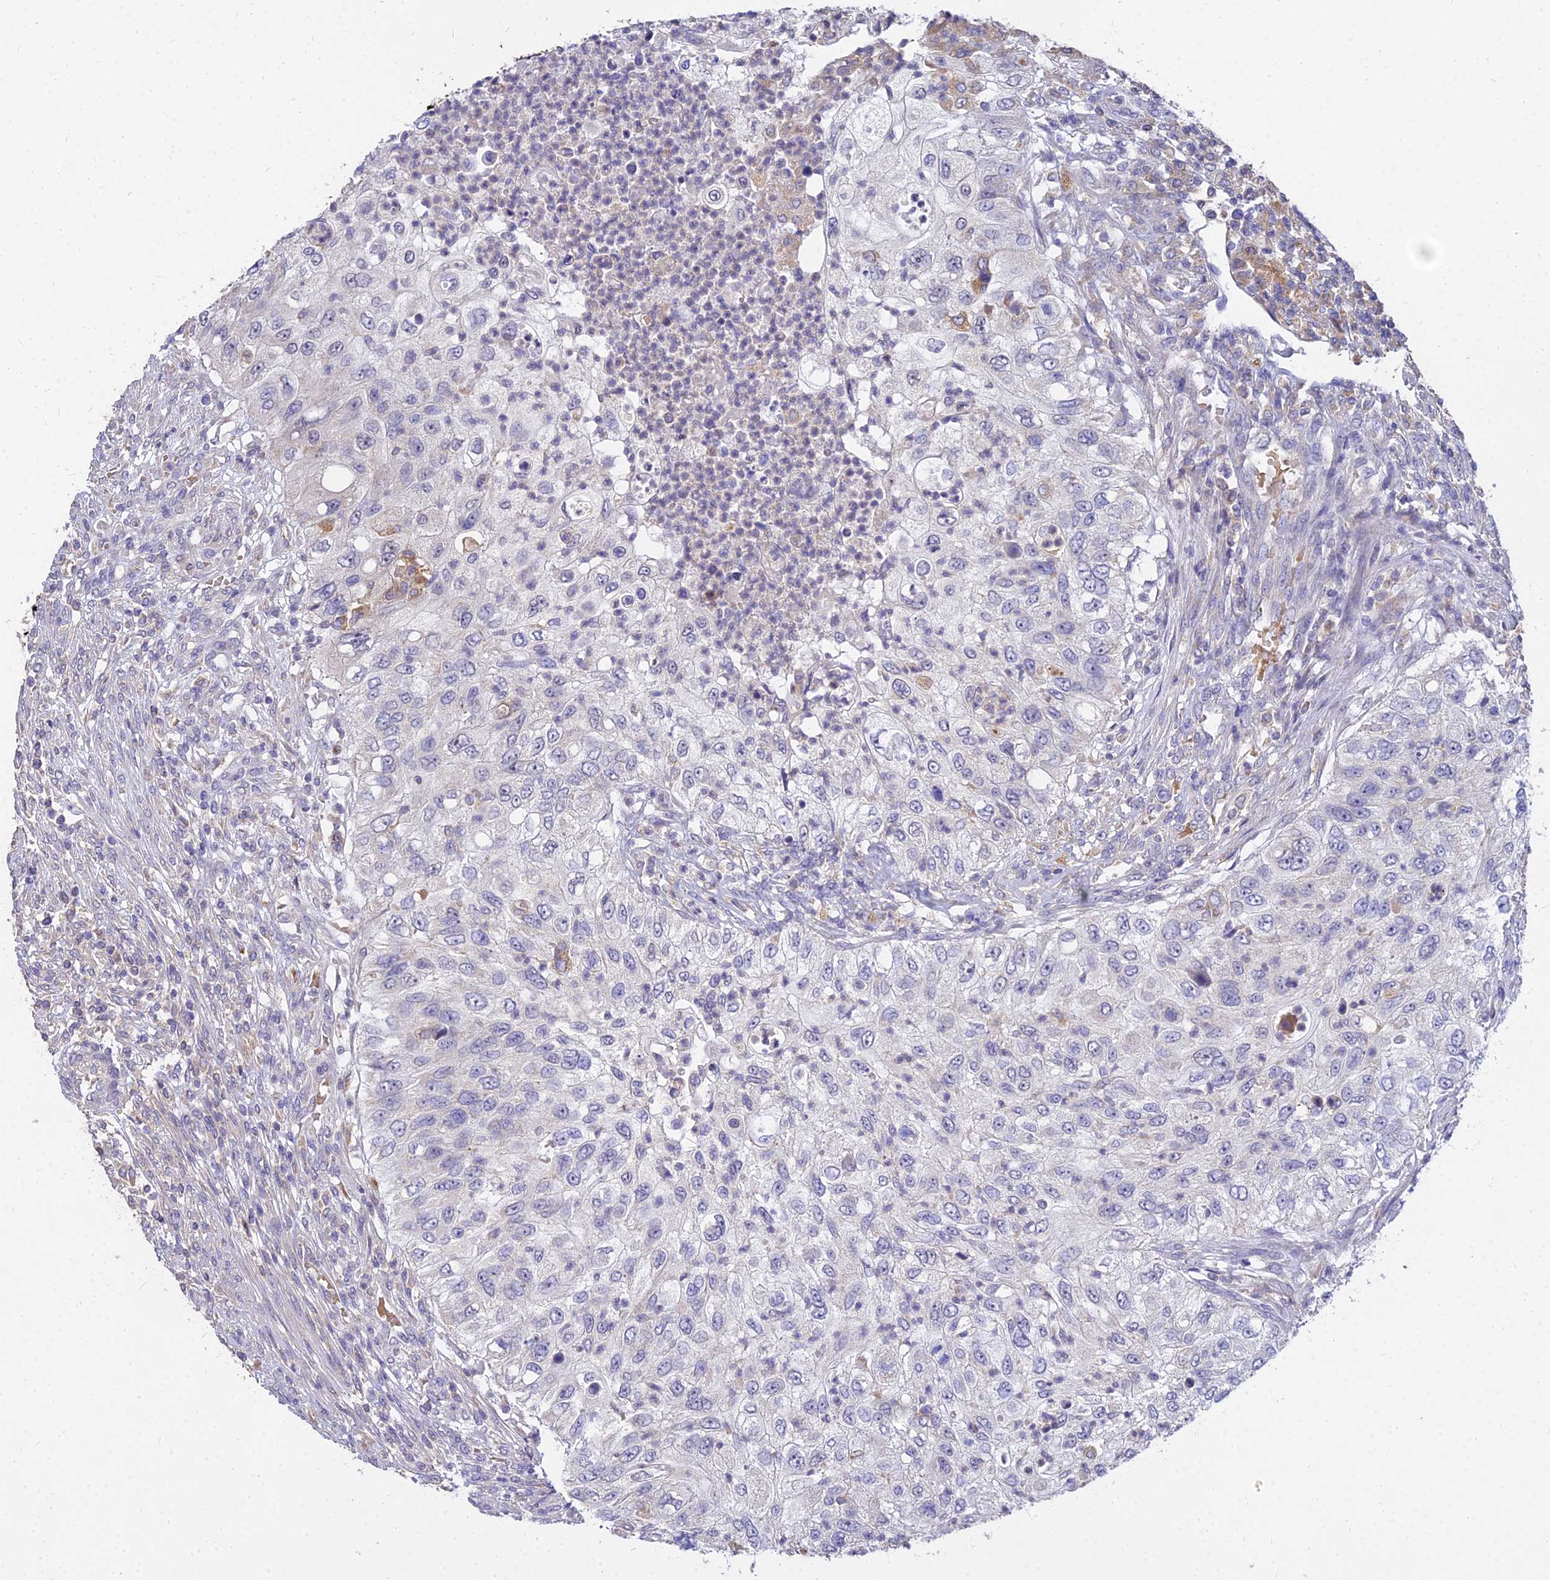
{"staining": {"intensity": "negative", "quantity": "none", "location": "none"}, "tissue": "urothelial cancer", "cell_type": "Tumor cells", "image_type": "cancer", "snomed": [{"axis": "morphology", "description": "Urothelial carcinoma, High grade"}, {"axis": "topography", "description": "Urinary bladder"}], "caption": "Urothelial cancer was stained to show a protein in brown. There is no significant expression in tumor cells.", "gene": "ARL8B", "patient": {"sex": "female", "age": 60}}